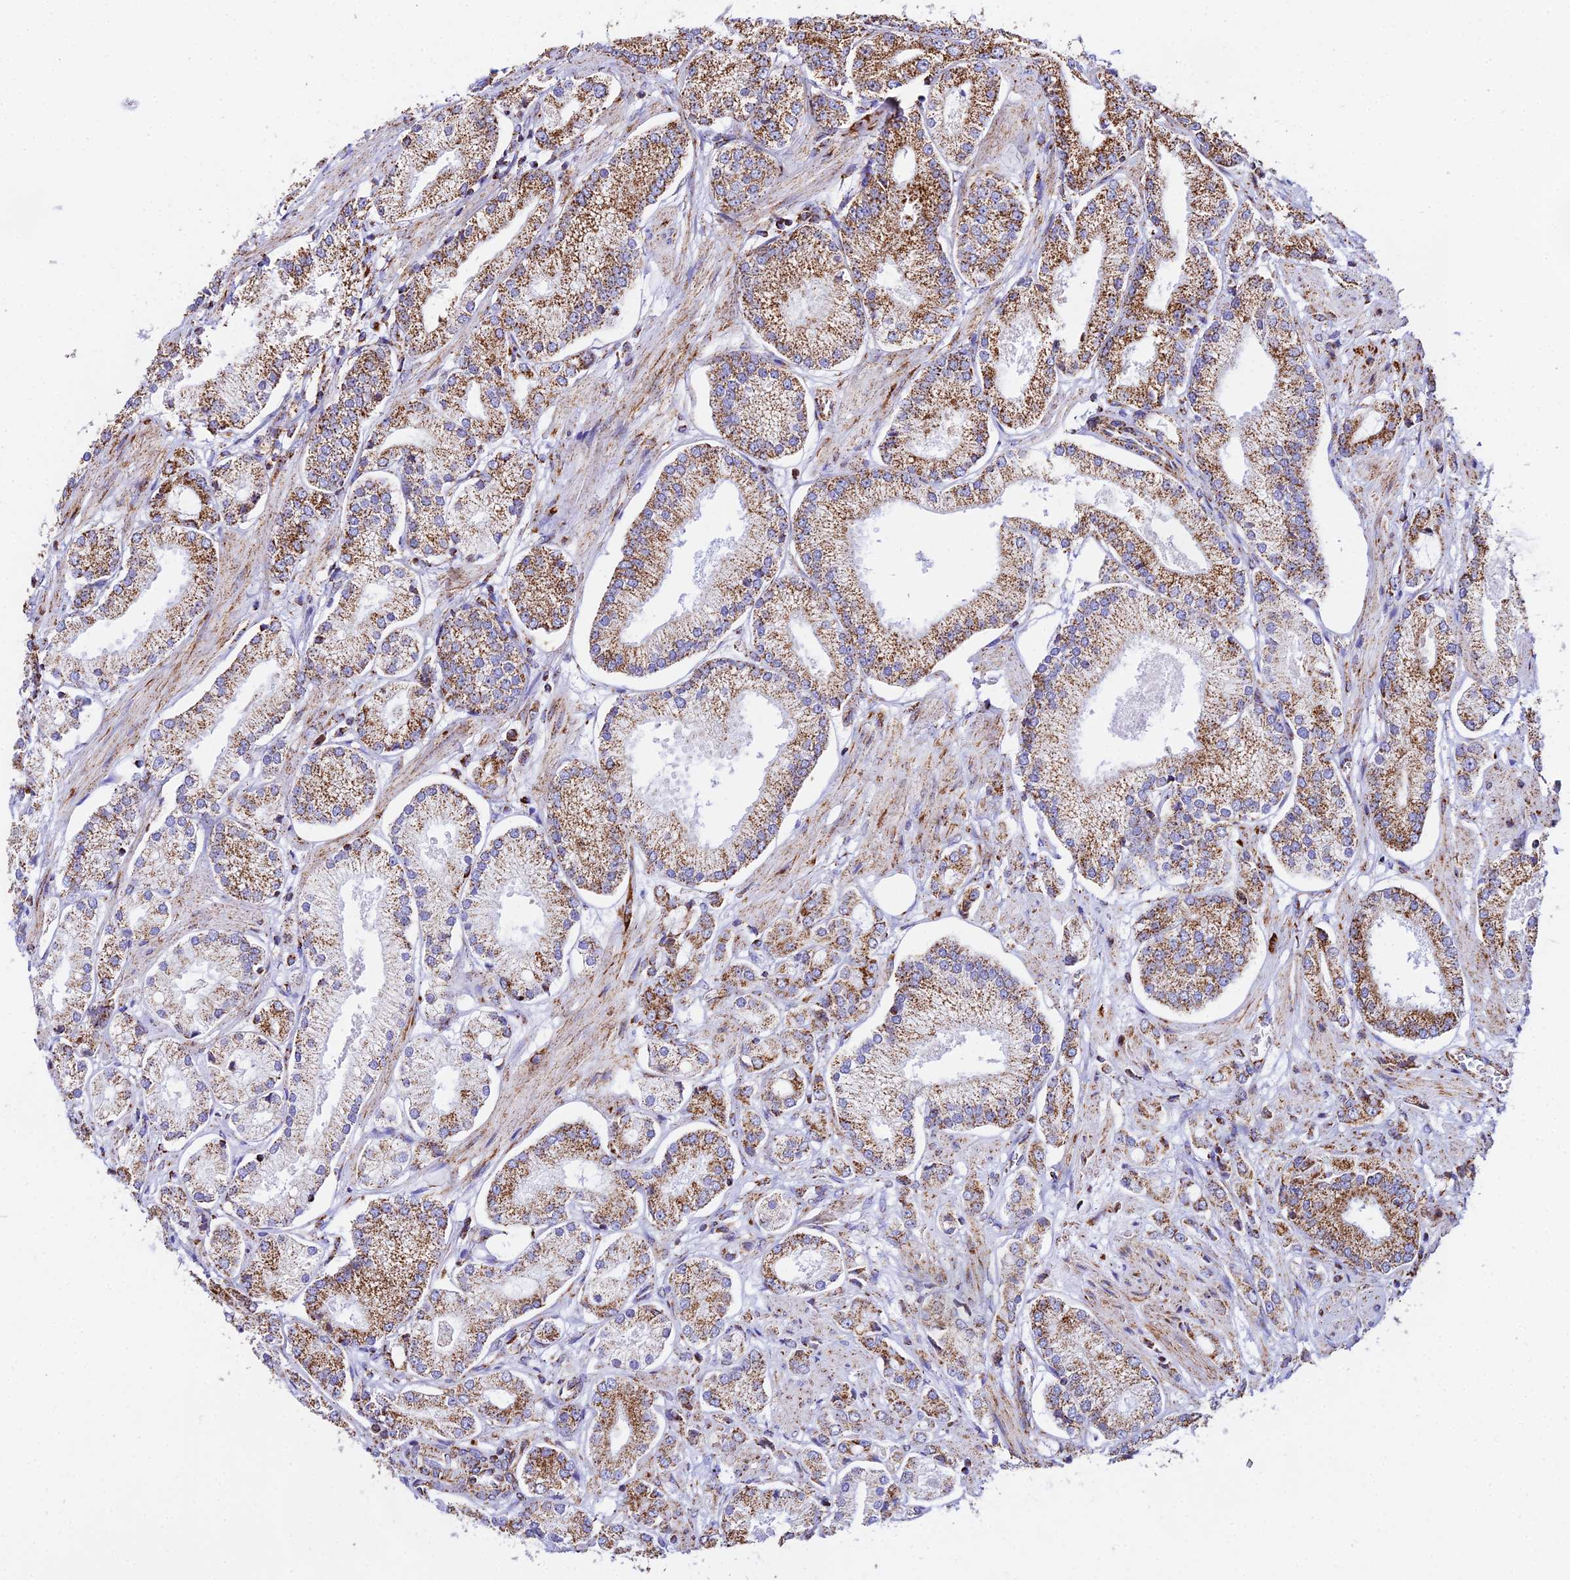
{"staining": {"intensity": "moderate", "quantity": ">75%", "location": "cytoplasmic/membranous"}, "tissue": "prostate cancer", "cell_type": "Tumor cells", "image_type": "cancer", "snomed": [{"axis": "morphology", "description": "Adenocarcinoma, High grade"}, {"axis": "topography", "description": "Prostate and seminal vesicle, NOS"}], "caption": "Immunohistochemistry (IHC) staining of prostate high-grade adenocarcinoma, which displays medium levels of moderate cytoplasmic/membranous expression in approximately >75% of tumor cells indicating moderate cytoplasmic/membranous protein positivity. The staining was performed using DAB (3,3'-diaminobenzidine) (brown) for protein detection and nuclei were counterstained in hematoxylin (blue).", "gene": "ATP5PD", "patient": {"sex": "male", "age": 64}}